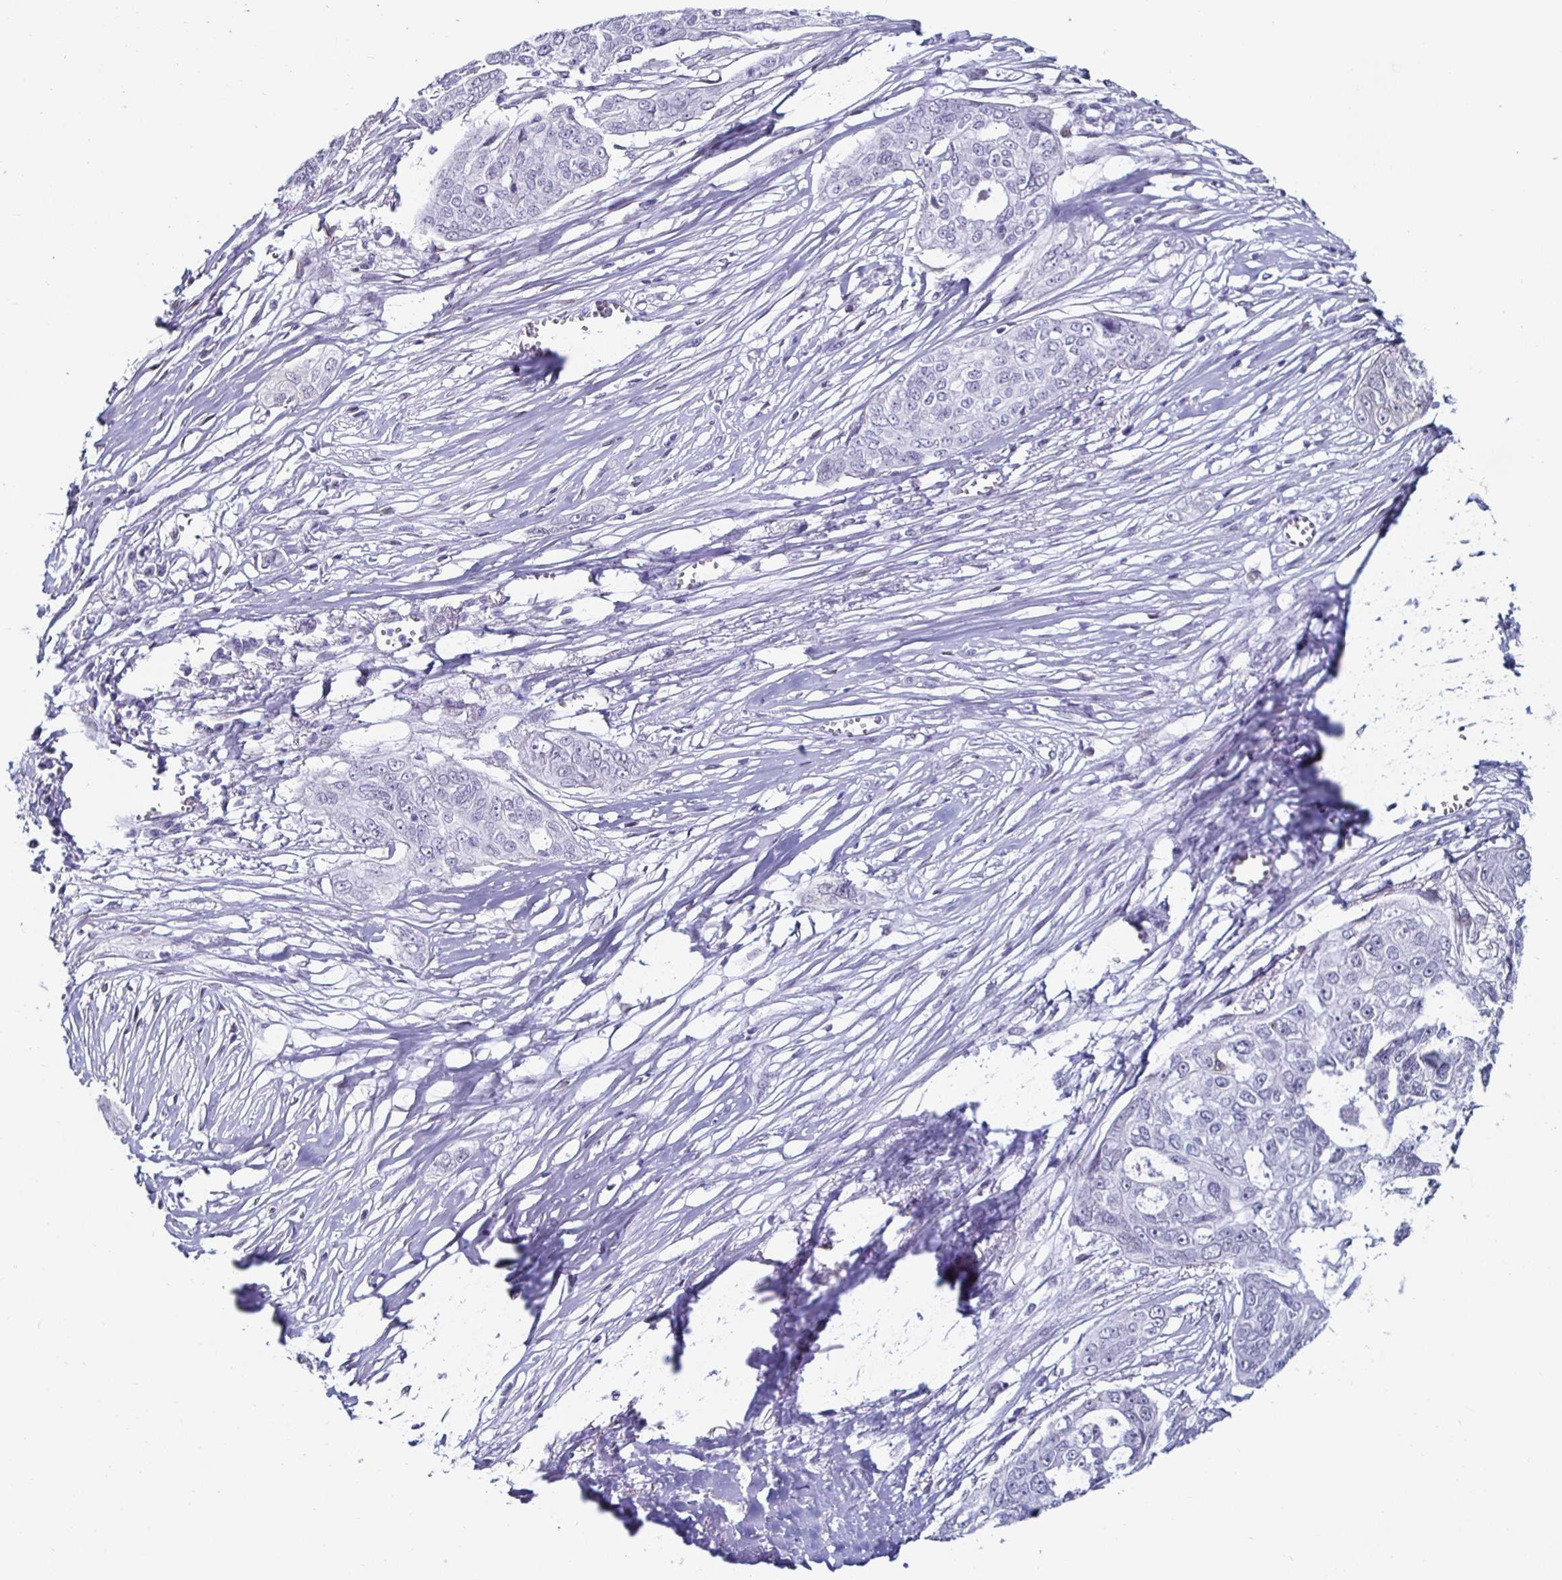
{"staining": {"intensity": "negative", "quantity": "none", "location": "none"}, "tissue": "ovarian cancer", "cell_type": "Tumor cells", "image_type": "cancer", "snomed": [{"axis": "morphology", "description": "Carcinoma, endometroid"}, {"axis": "topography", "description": "Ovary"}], "caption": "Micrograph shows no significant protein positivity in tumor cells of ovarian endometroid carcinoma.", "gene": "KRT4", "patient": {"sex": "female", "age": 70}}